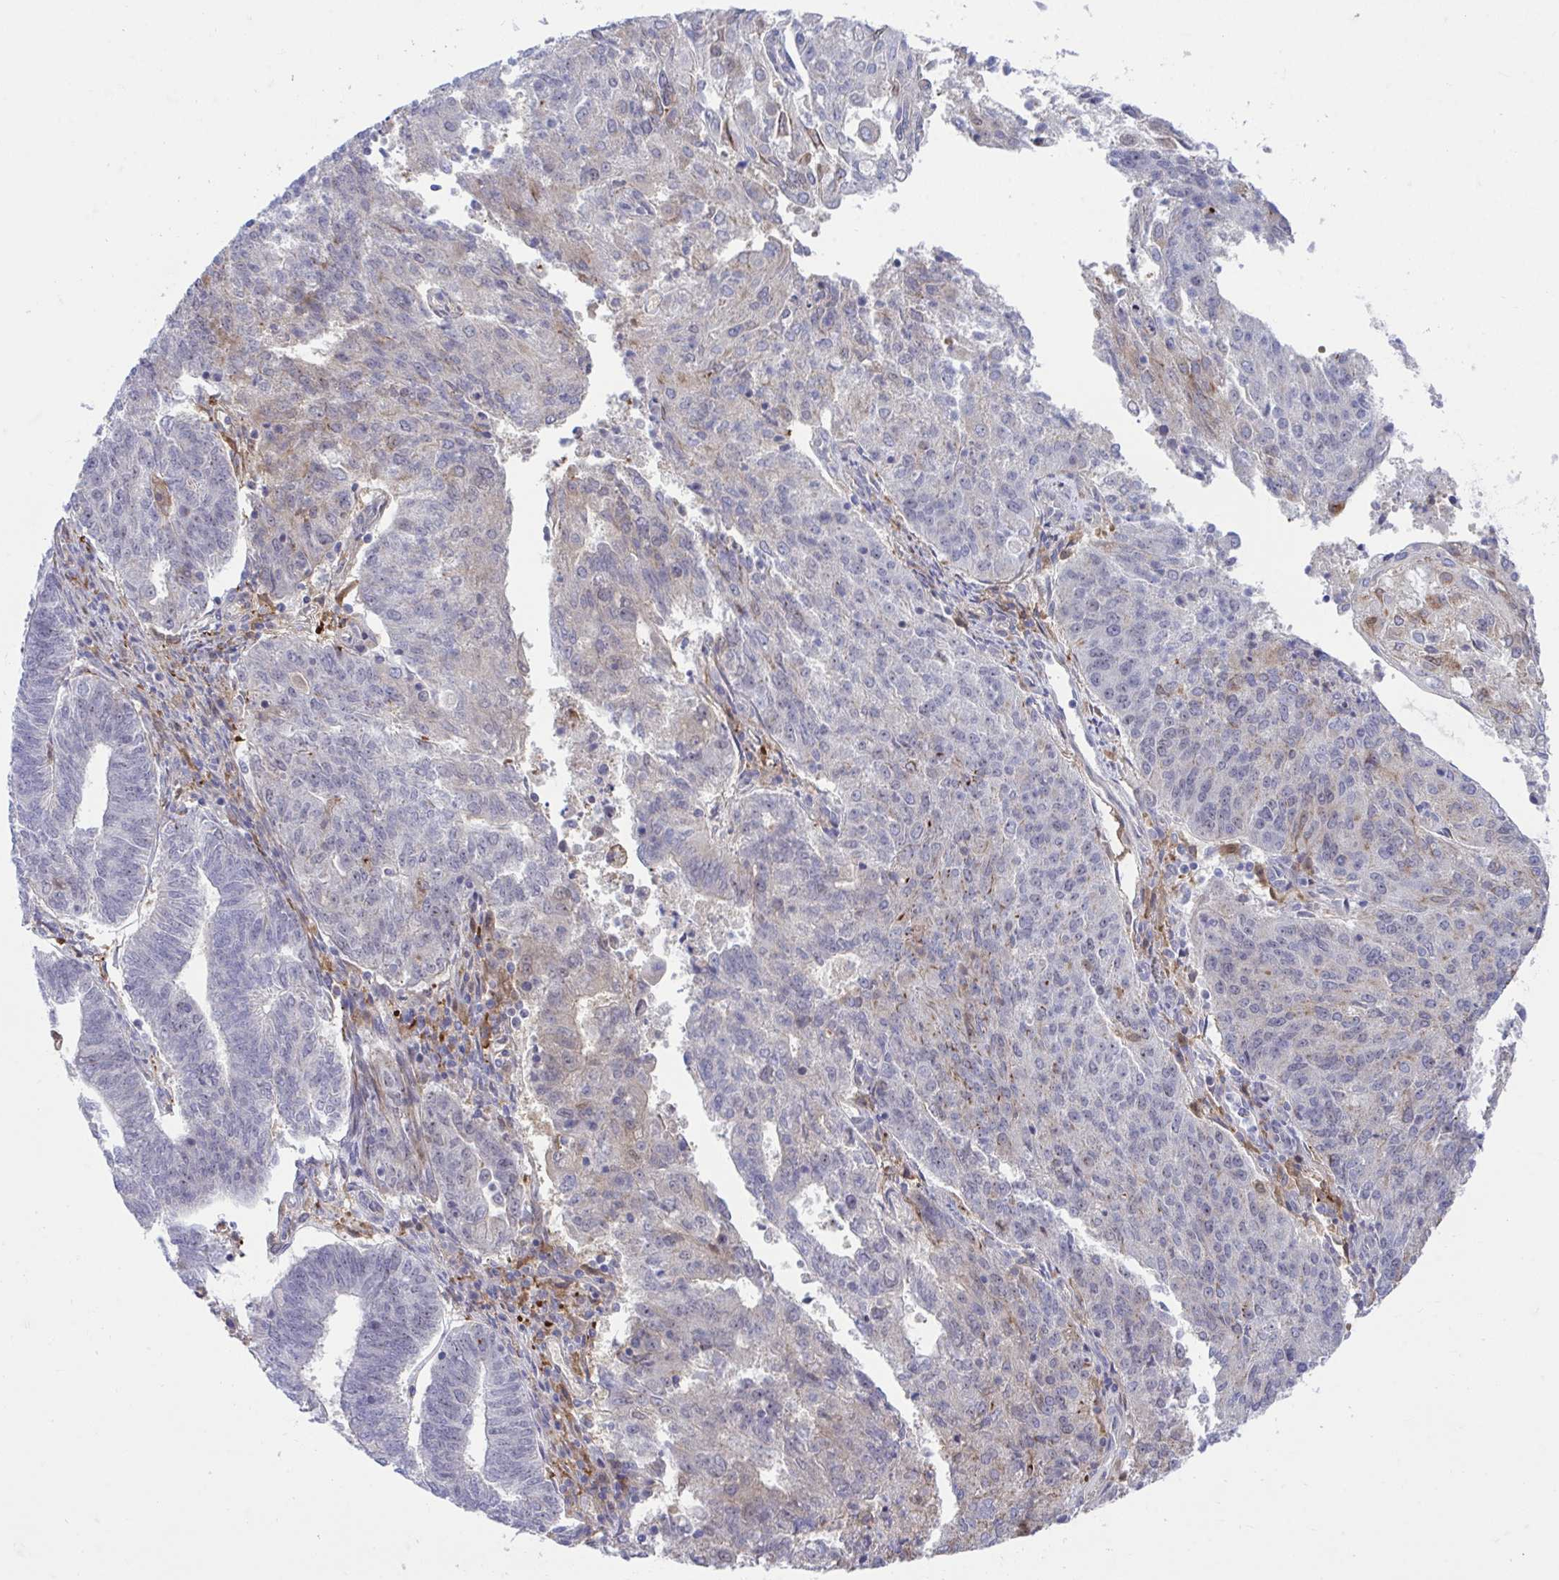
{"staining": {"intensity": "weak", "quantity": "<25%", "location": "cytoplasmic/membranous"}, "tissue": "endometrial cancer", "cell_type": "Tumor cells", "image_type": "cancer", "snomed": [{"axis": "morphology", "description": "Adenocarcinoma, NOS"}, {"axis": "topography", "description": "Endometrium"}], "caption": "The immunohistochemistry (IHC) image has no significant expression in tumor cells of adenocarcinoma (endometrial) tissue.", "gene": "CENPQ", "patient": {"sex": "female", "age": 82}}